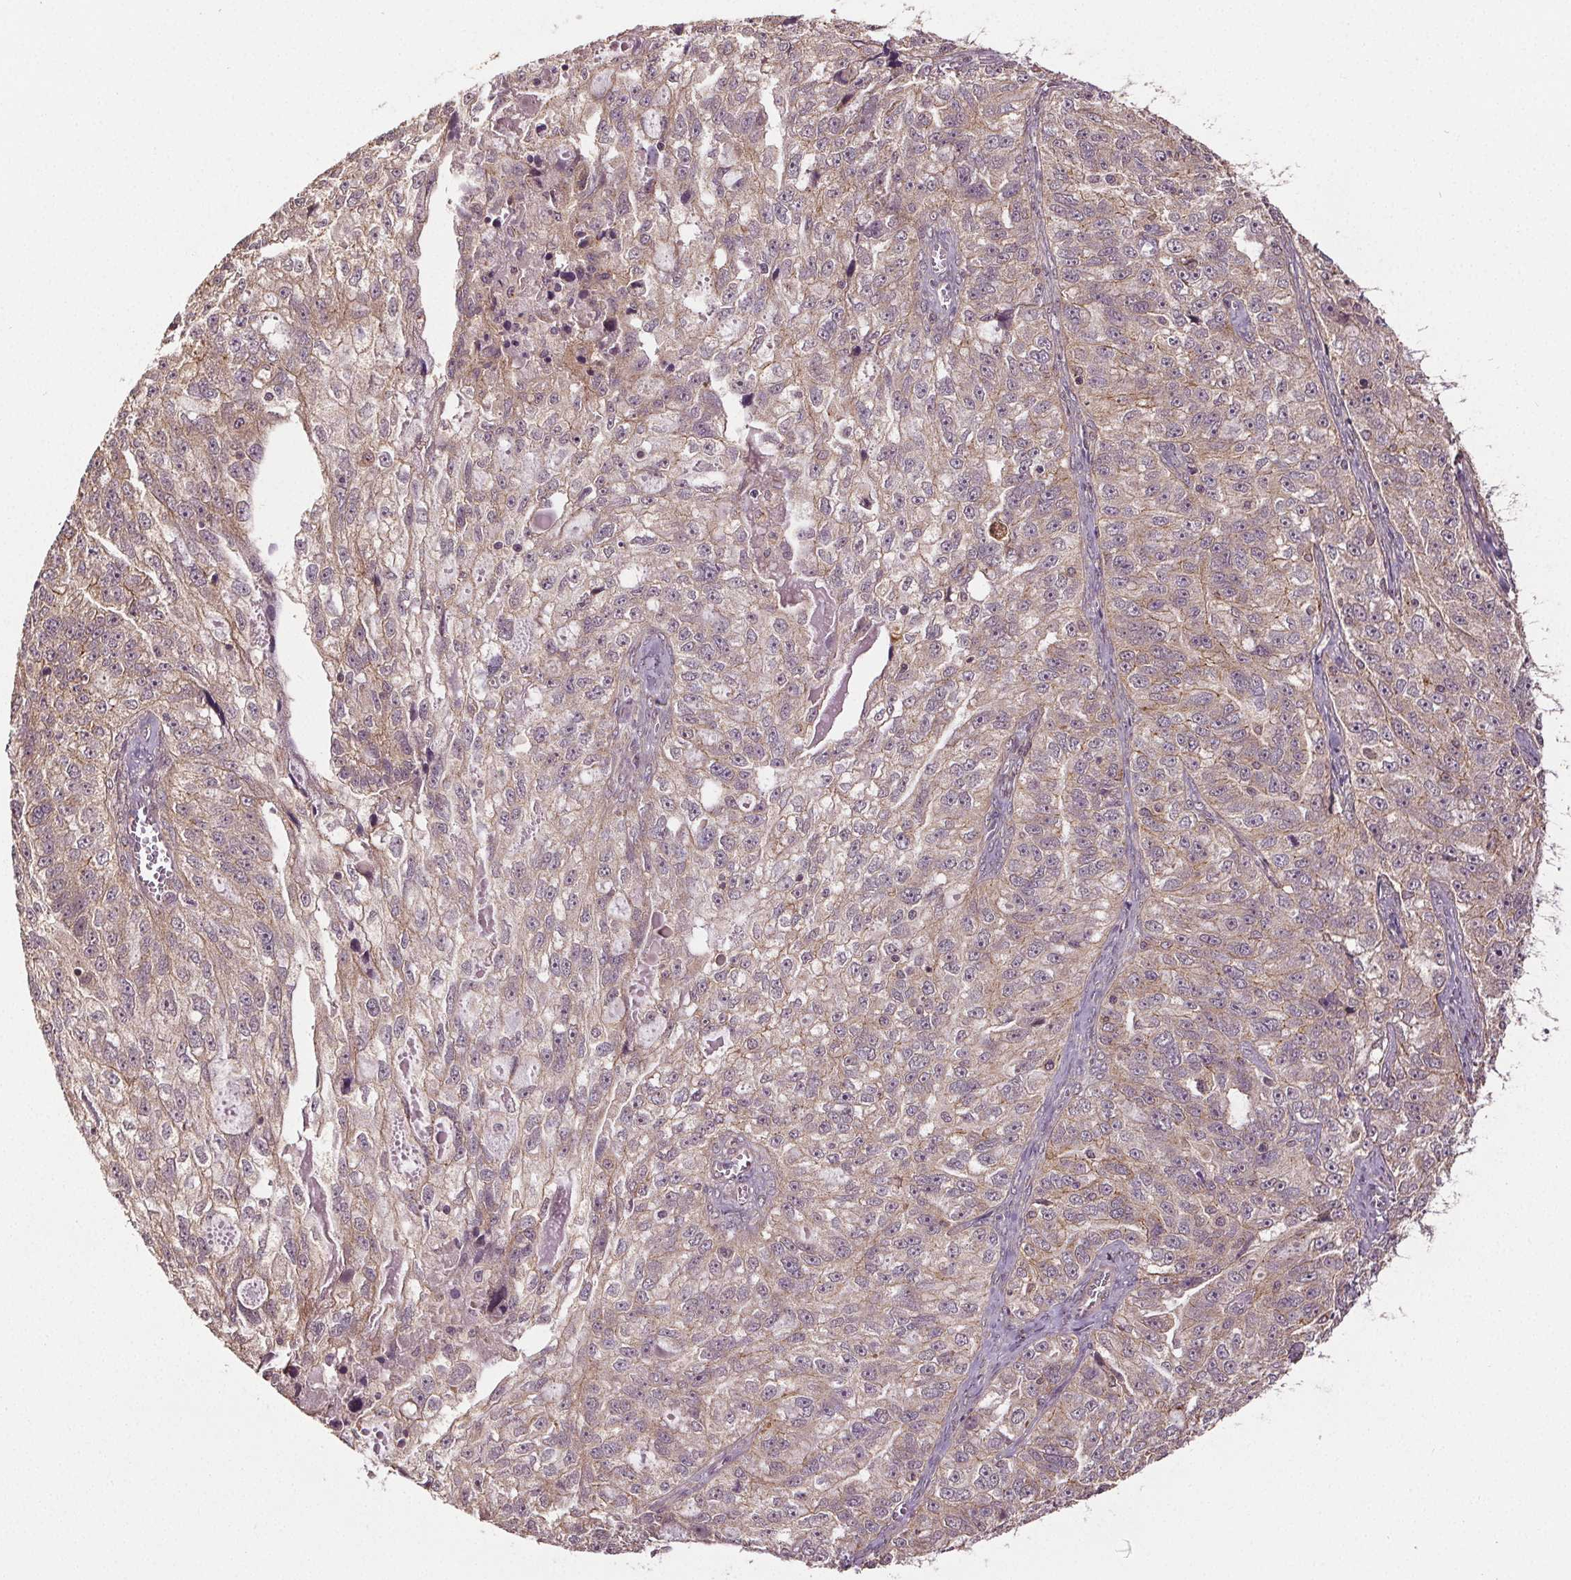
{"staining": {"intensity": "weak", "quantity": "25%-75%", "location": "cytoplasmic/membranous"}, "tissue": "ovarian cancer", "cell_type": "Tumor cells", "image_type": "cancer", "snomed": [{"axis": "morphology", "description": "Cystadenocarcinoma, serous, NOS"}, {"axis": "topography", "description": "Ovary"}], "caption": "Ovarian serous cystadenocarcinoma stained for a protein reveals weak cytoplasmic/membranous positivity in tumor cells. Nuclei are stained in blue.", "gene": "EPHB3", "patient": {"sex": "female", "age": 51}}